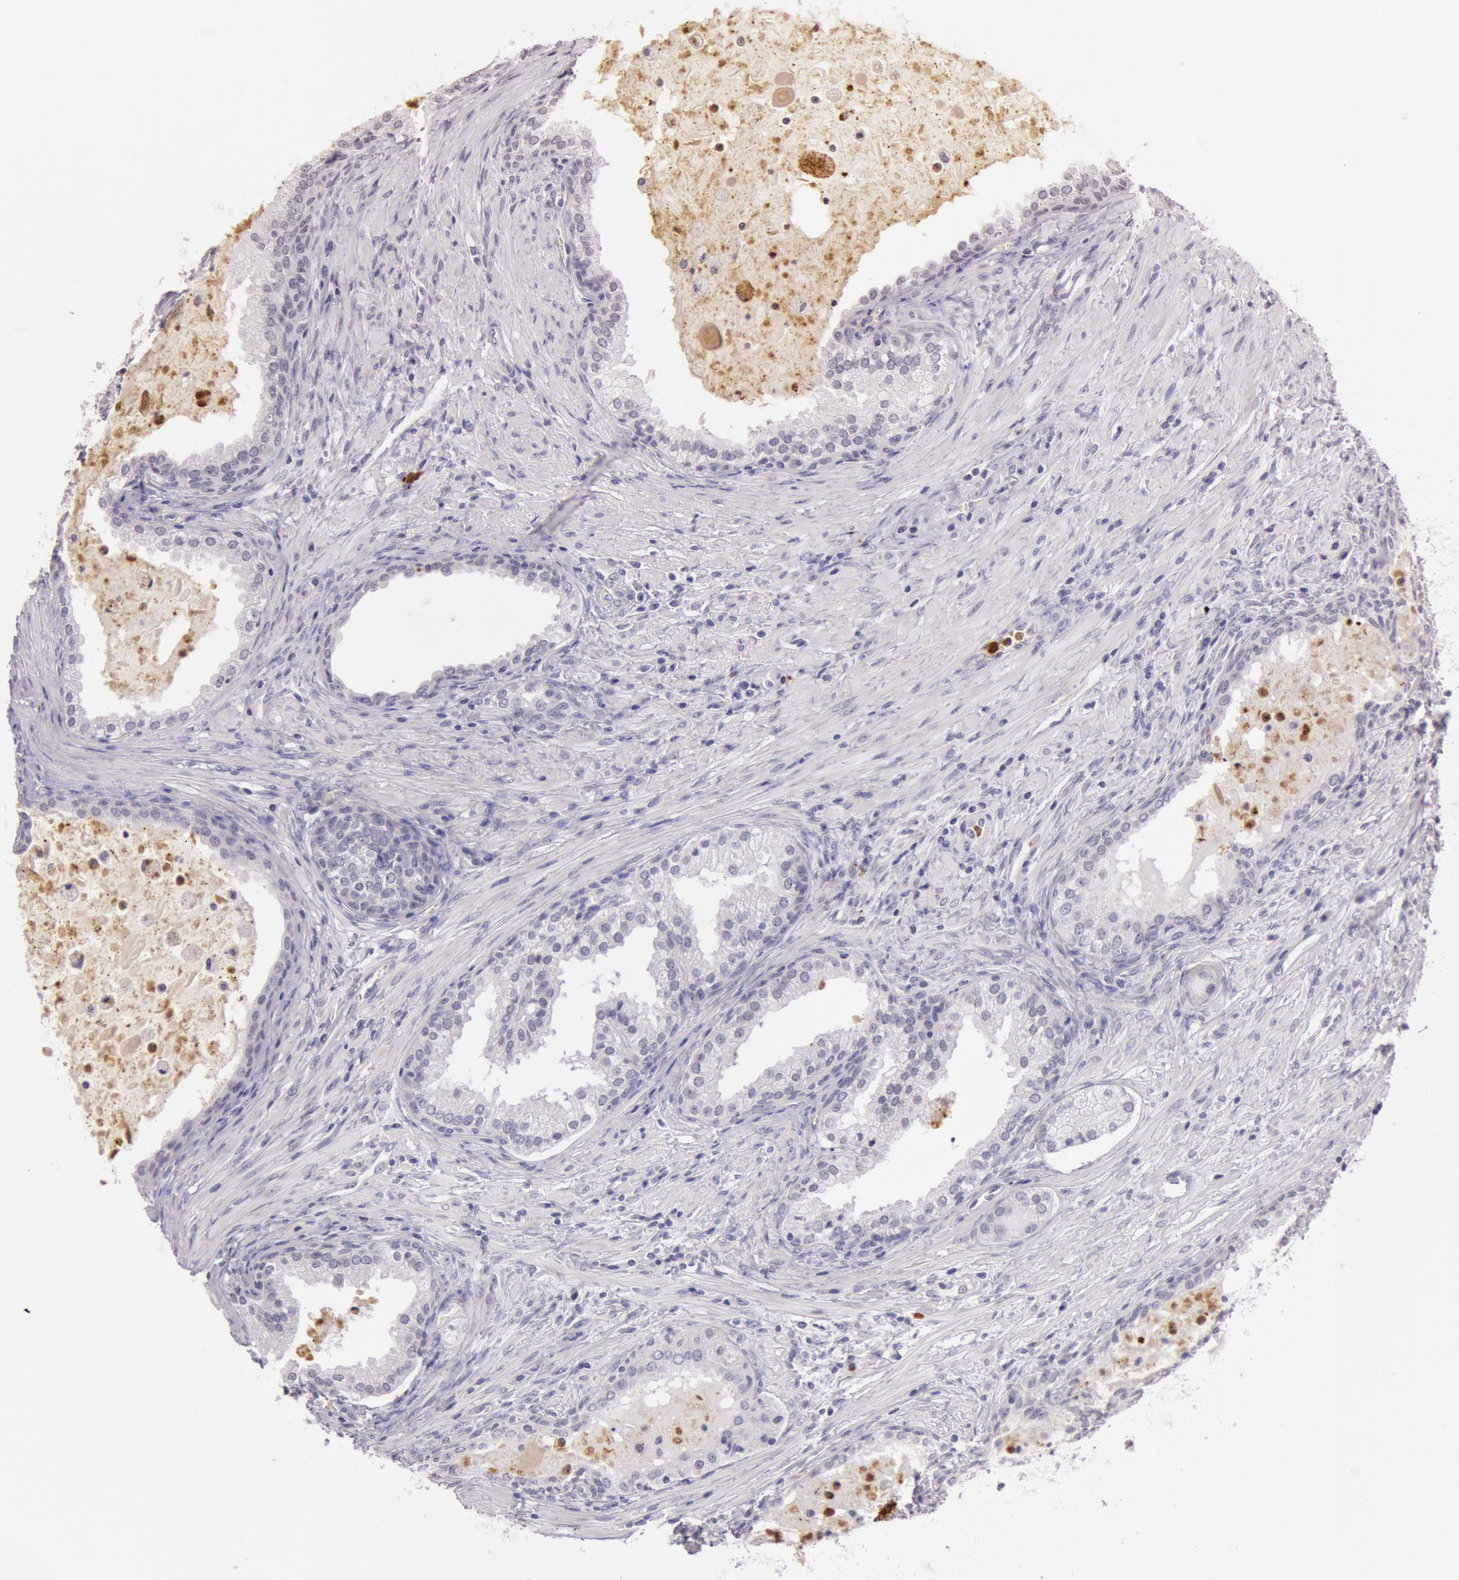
{"staining": {"intensity": "negative", "quantity": "none", "location": "none"}, "tissue": "prostate cancer", "cell_type": "Tumor cells", "image_type": "cancer", "snomed": [{"axis": "morphology", "description": "Adenocarcinoma, Medium grade"}, {"axis": "topography", "description": "Prostate"}], "caption": "Prostate adenocarcinoma (medium-grade) was stained to show a protein in brown. There is no significant staining in tumor cells.", "gene": "KDM6A", "patient": {"sex": "male", "age": 70}}